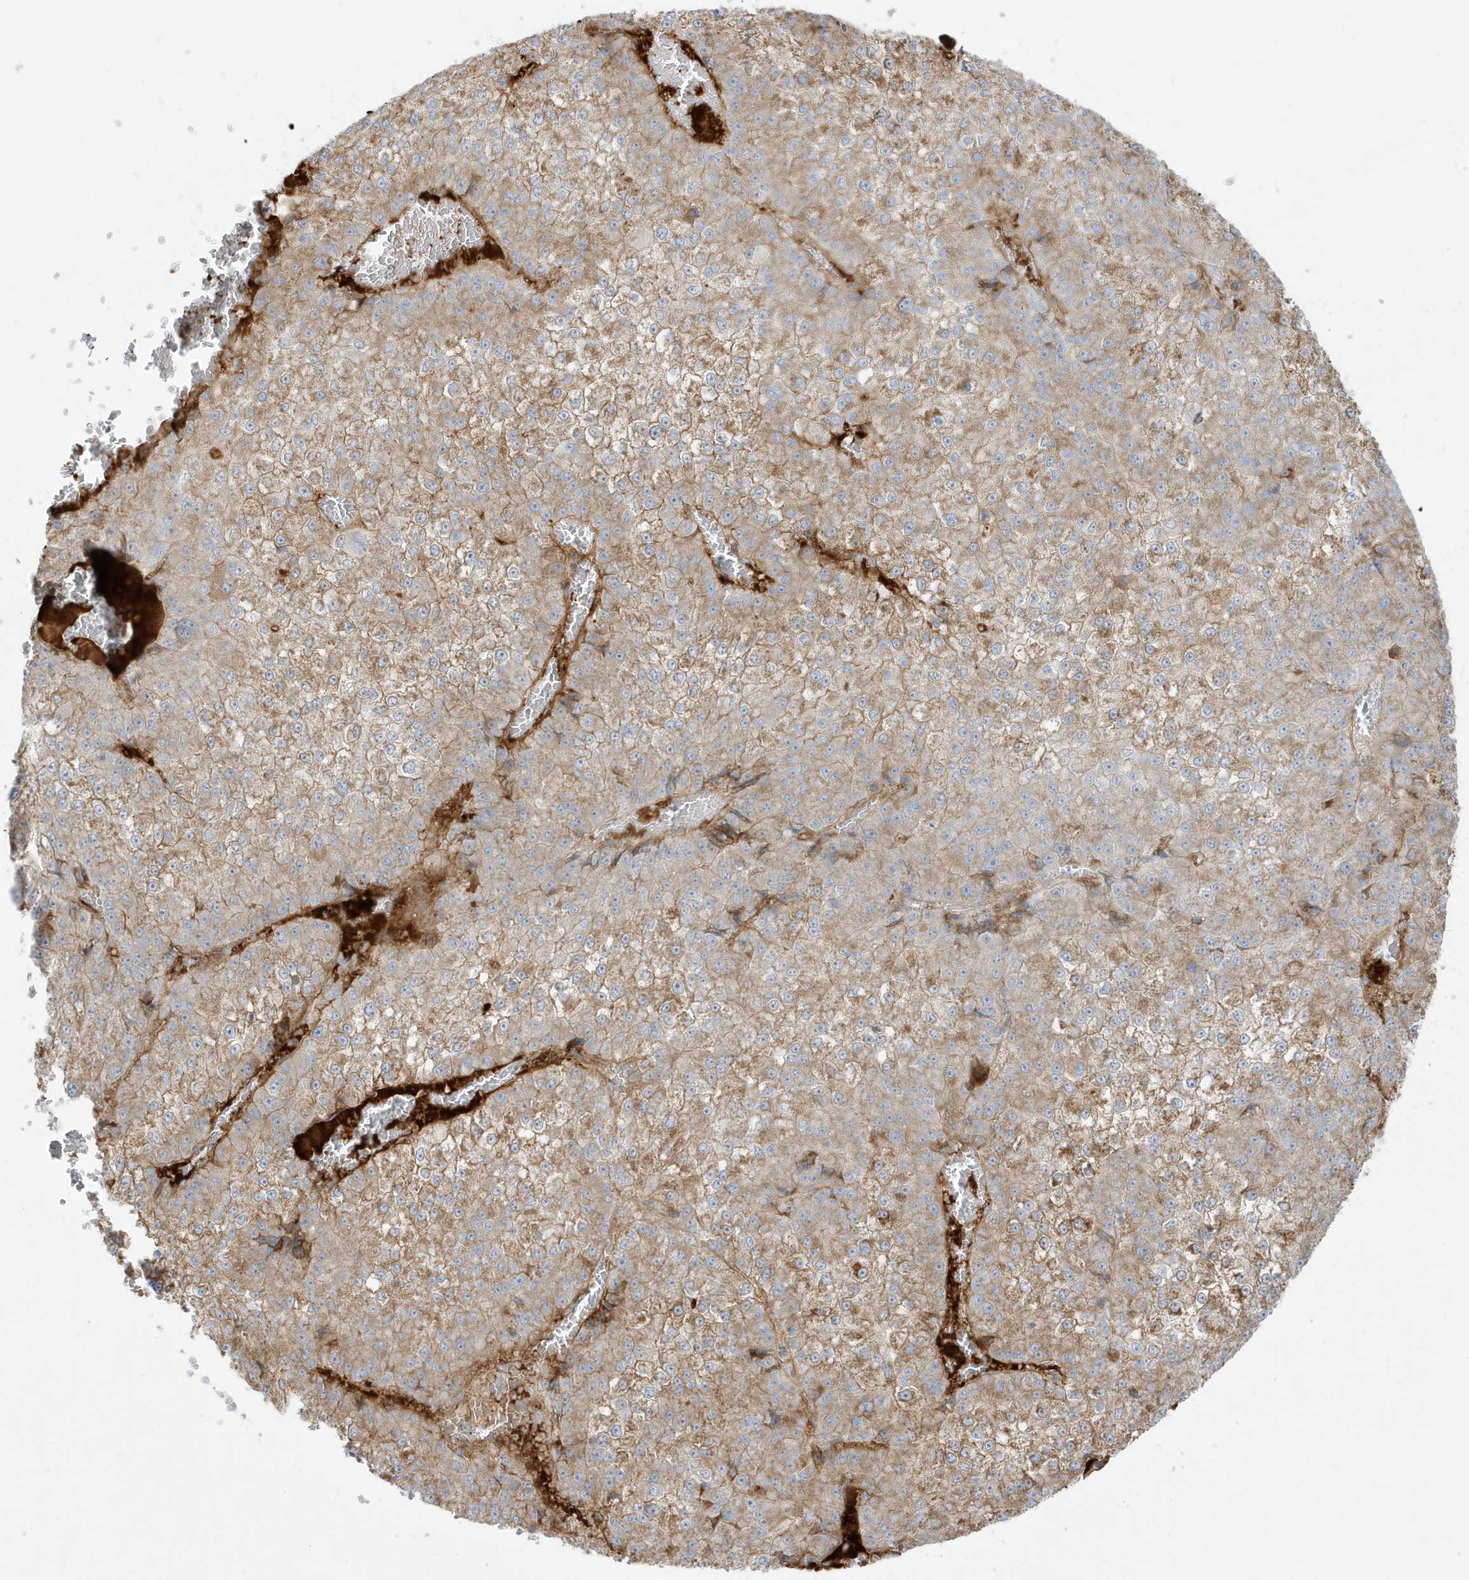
{"staining": {"intensity": "moderate", "quantity": ">75%", "location": "cytoplasmic/membranous"}, "tissue": "liver cancer", "cell_type": "Tumor cells", "image_type": "cancer", "snomed": [{"axis": "morphology", "description": "Carcinoma, Hepatocellular, NOS"}, {"axis": "topography", "description": "Liver"}], "caption": "A brown stain labels moderate cytoplasmic/membranous positivity of a protein in human liver hepatocellular carcinoma tumor cells.", "gene": "IFT57", "patient": {"sex": "female", "age": 73}}